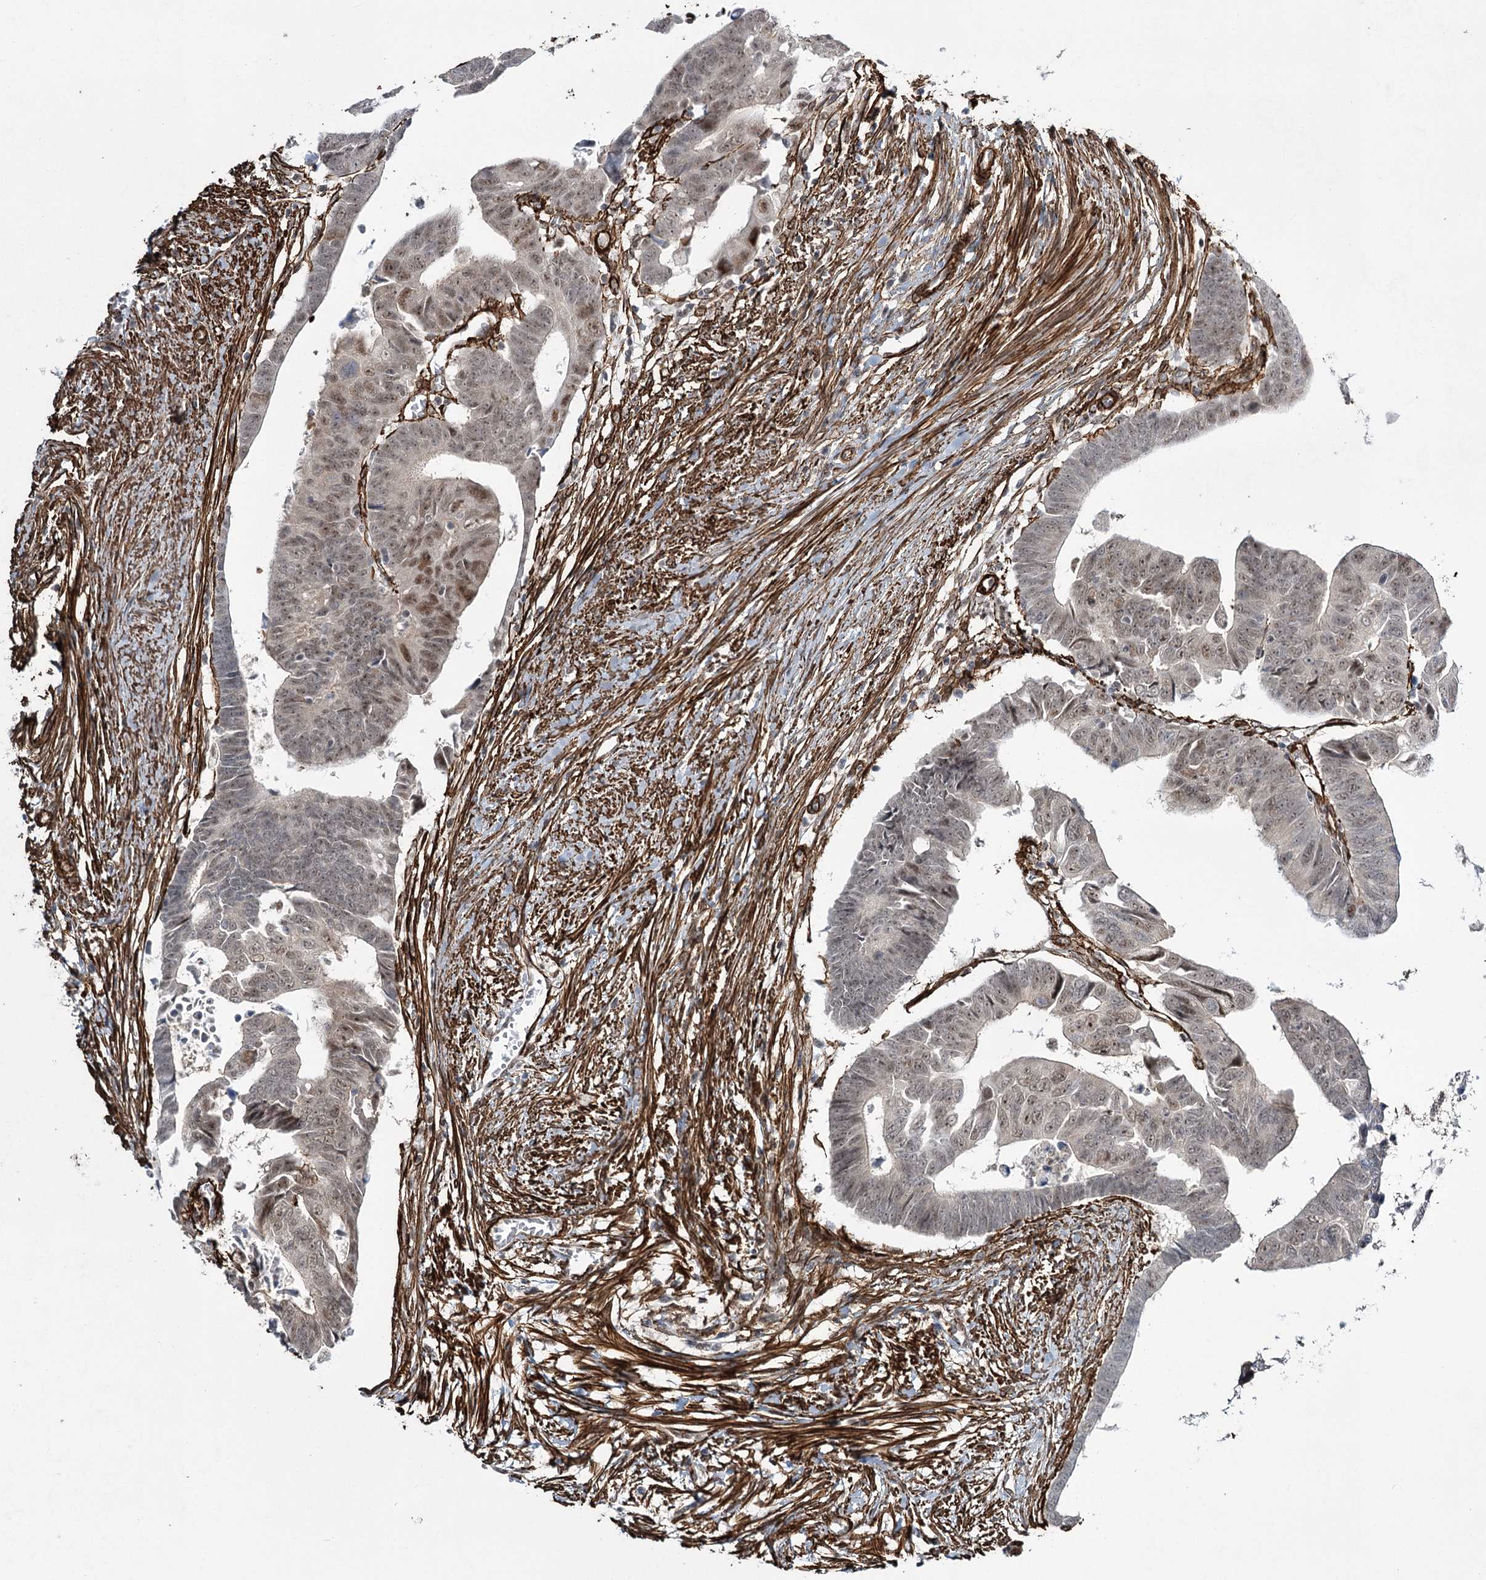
{"staining": {"intensity": "moderate", "quantity": "<25%", "location": "nuclear"}, "tissue": "colorectal cancer", "cell_type": "Tumor cells", "image_type": "cancer", "snomed": [{"axis": "morphology", "description": "Adenocarcinoma, NOS"}, {"axis": "topography", "description": "Rectum"}], "caption": "Protein expression analysis of colorectal cancer (adenocarcinoma) shows moderate nuclear expression in about <25% of tumor cells.", "gene": "CWF19L1", "patient": {"sex": "female", "age": 65}}